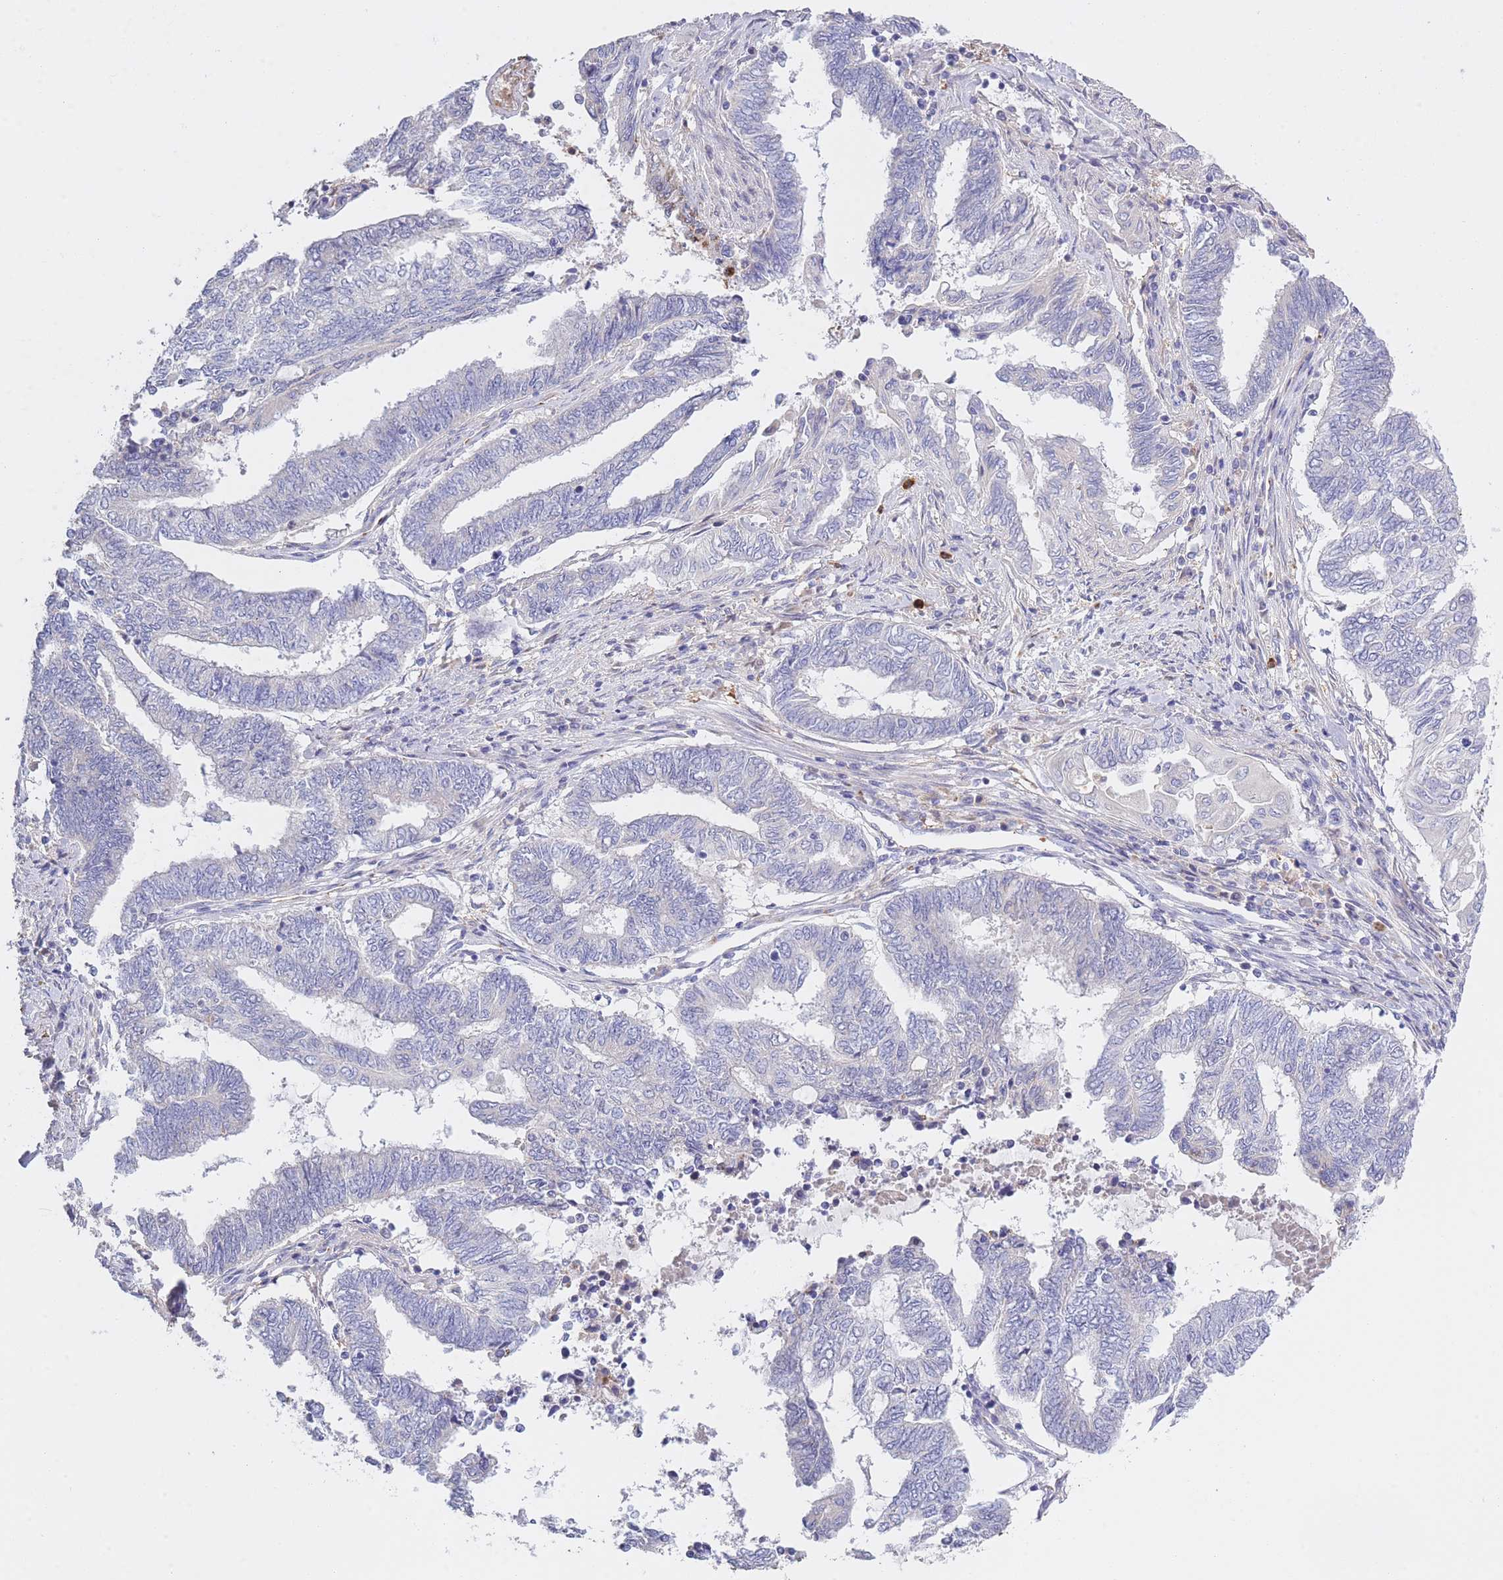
{"staining": {"intensity": "negative", "quantity": "none", "location": "none"}, "tissue": "endometrial cancer", "cell_type": "Tumor cells", "image_type": "cancer", "snomed": [{"axis": "morphology", "description": "Adenocarcinoma, NOS"}, {"axis": "topography", "description": "Uterus"}, {"axis": "topography", "description": "Endometrium"}], "caption": "Tumor cells are negative for brown protein staining in endometrial cancer (adenocarcinoma).", "gene": "CENPM", "patient": {"sex": "female", "age": 70}}